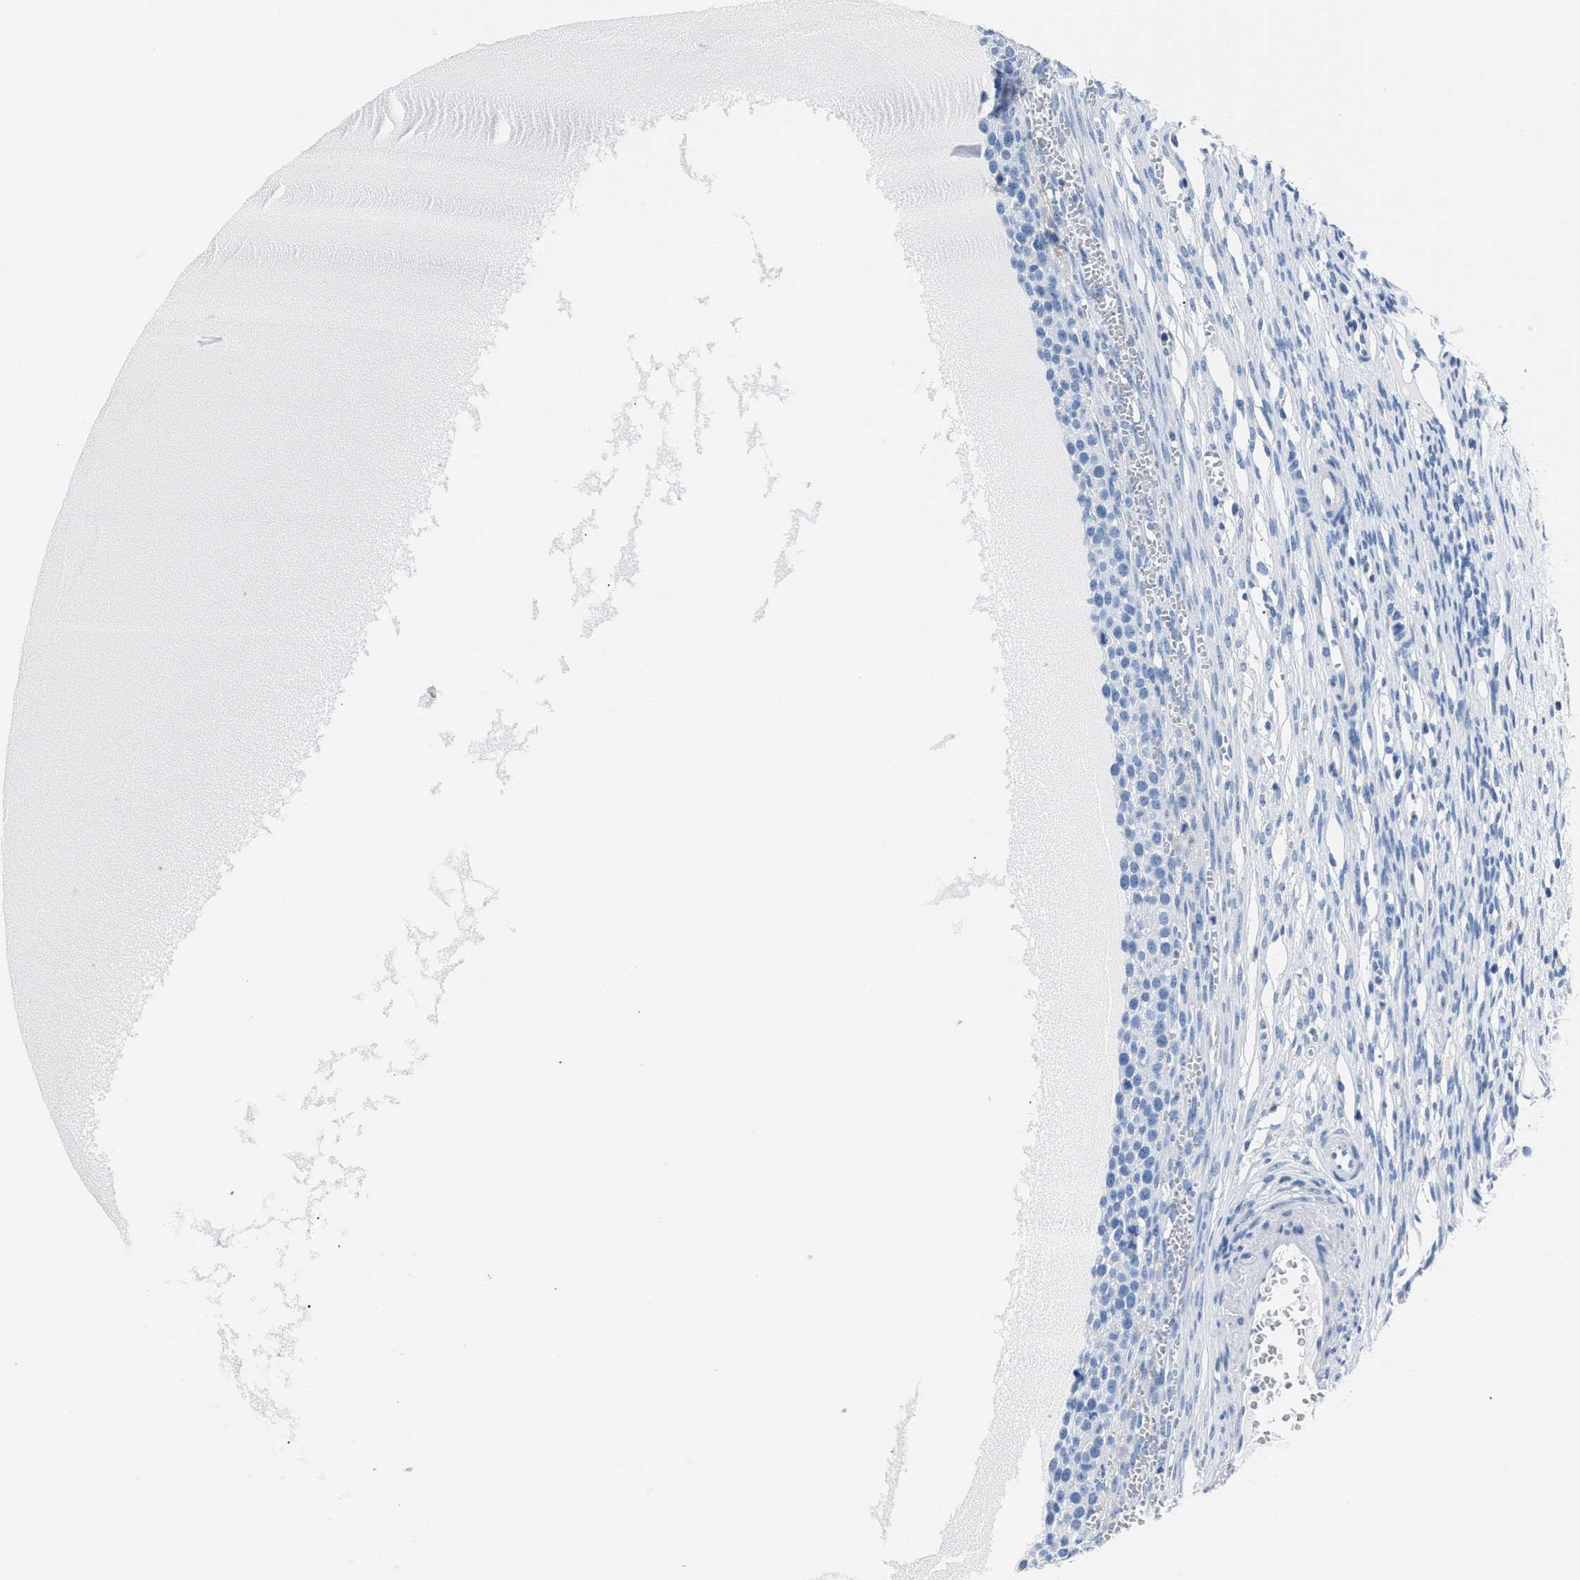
{"staining": {"intensity": "negative", "quantity": "none", "location": "none"}, "tissue": "ovary", "cell_type": "Follicle cells", "image_type": "normal", "snomed": [{"axis": "morphology", "description": "Normal tissue, NOS"}, {"axis": "topography", "description": "Ovary"}], "caption": "Follicle cells show no significant positivity in unremarkable ovary.", "gene": "AMACR", "patient": {"sex": "female", "age": 33}}